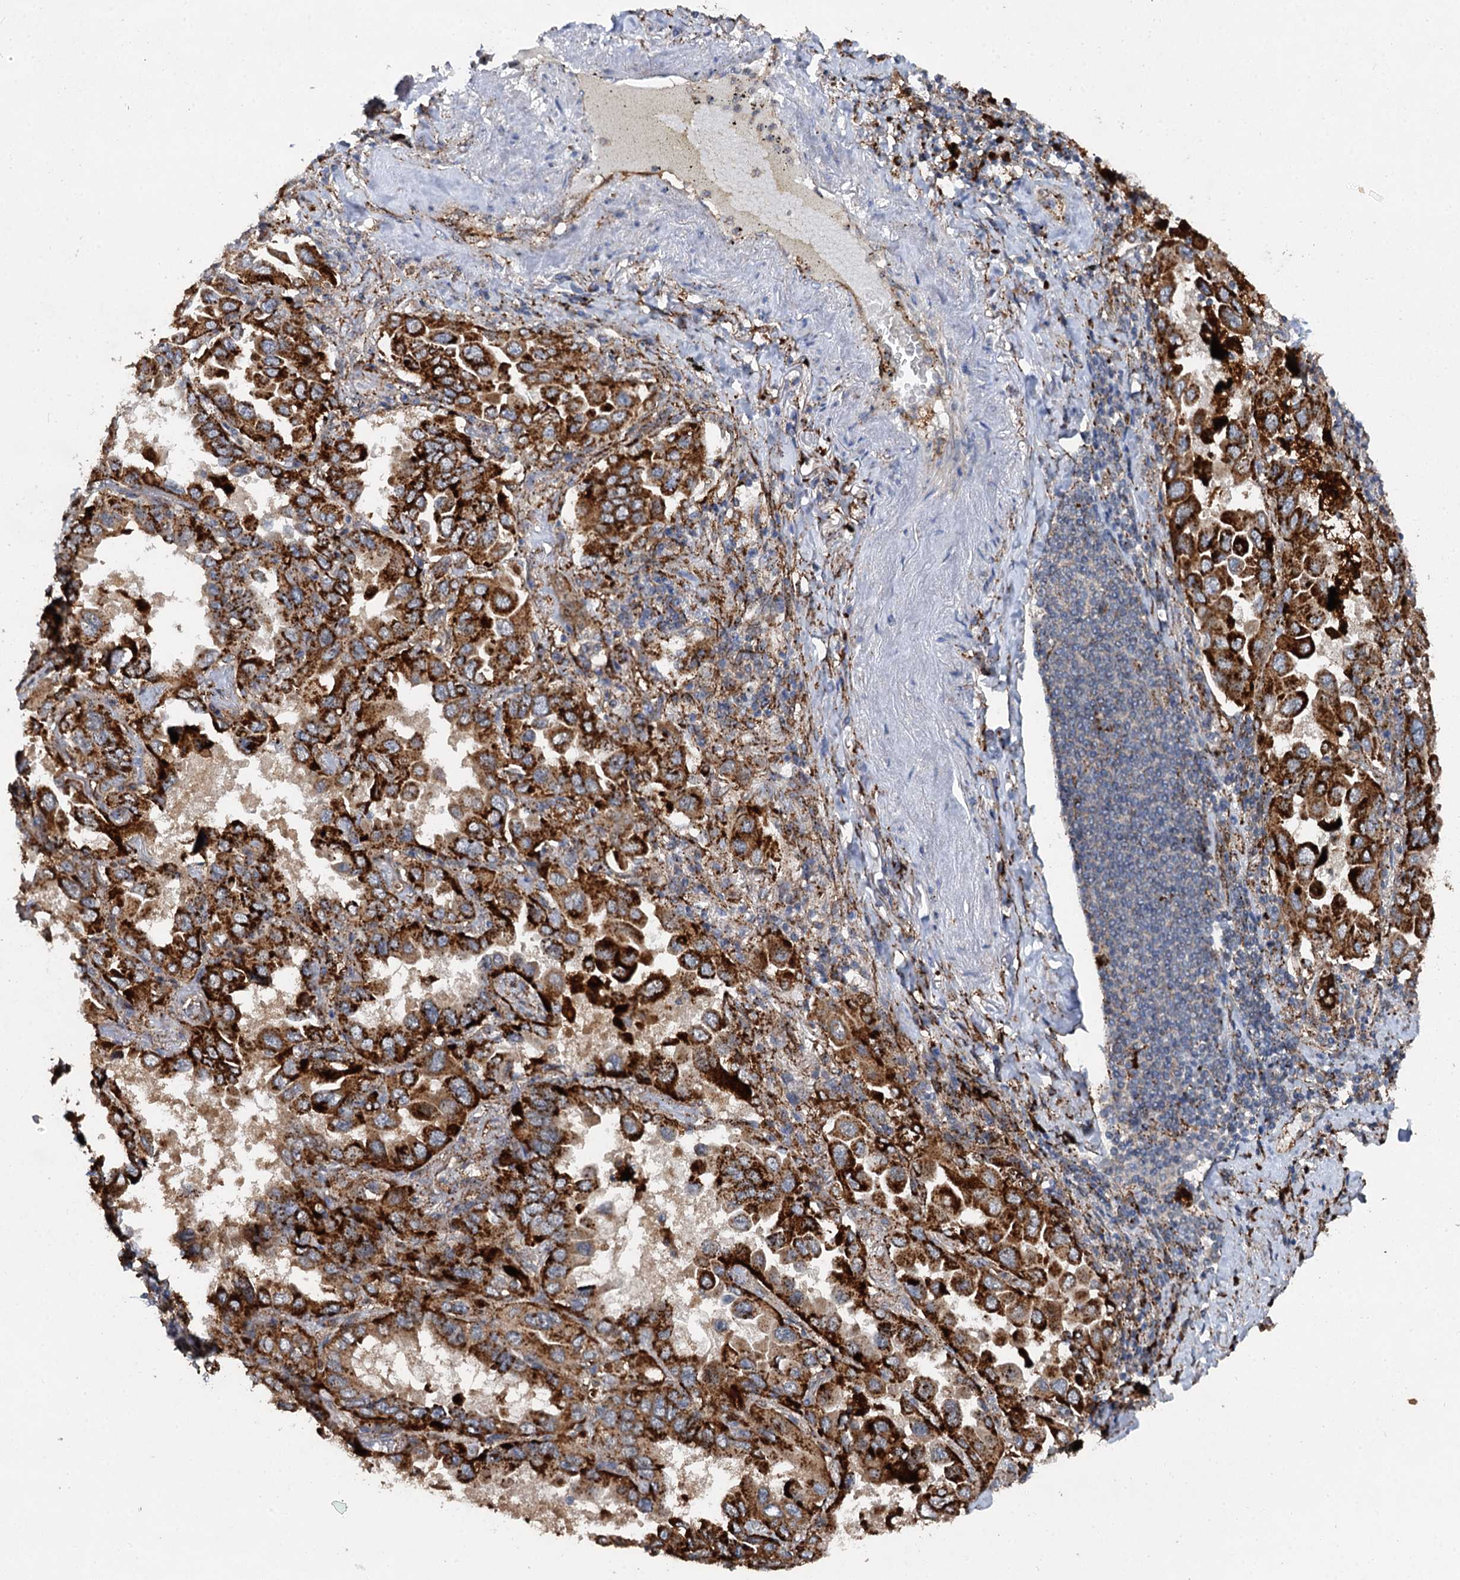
{"staining": {"intensity": "strong", "quantity": ">75%", "location": "cytoplasmic/membranous"}, "tissue": "lung cancer", "cell_type": "Tumor cells", "image_type": "cancer", "snomed": [{"axis": "morphology", "description": "Adenocarcinoma, NOS"}, {"axis": "topography", "description": "Lung"}], "caption": "Adenocarcinoma (lung) stained for a protein (brown) reveals strong cytoplasmic/membranous positive expression in about >75% of tumor cells.", "gene": "GBA1", "patient": {"sex": "male", "age": 64}}